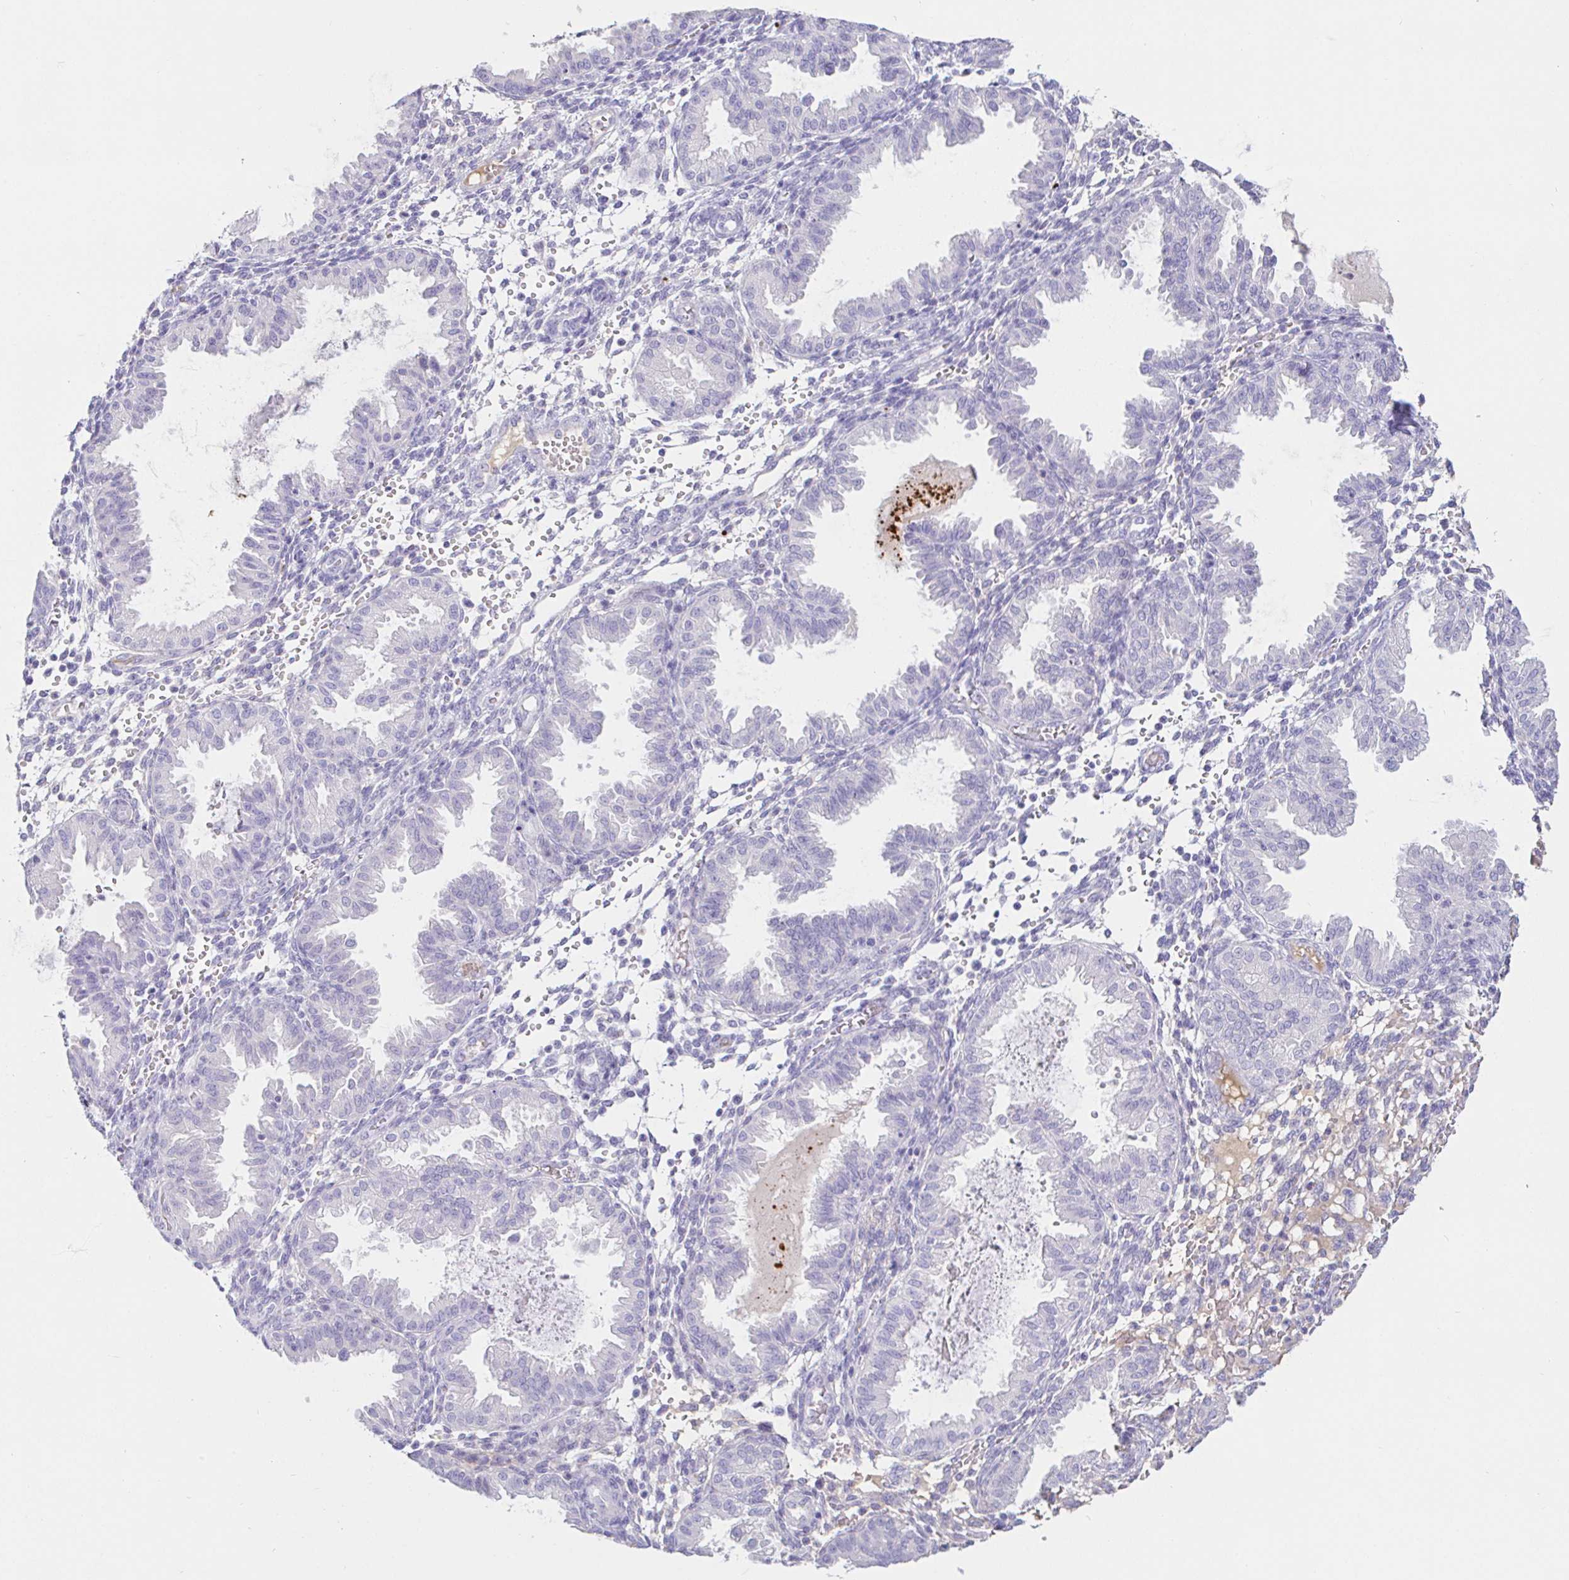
{"staining": {"intensity": "negative", "quantity": "none", "location": "none"}, "tissue": "endometrium", "cell_type": "Cells in endometrial stroma", "image_type": "normal", "snomed": [{"axis": "morphology", "description": "Normal tissue, NOS"}, {"axis": "topography", "description": "Endometrium"}], "caption": "IHC of benign human endometrium reveals no staining in cells in endometrial stroma.", "gene": "SAA2", "patient": {"sex": "female", "age": 33}}